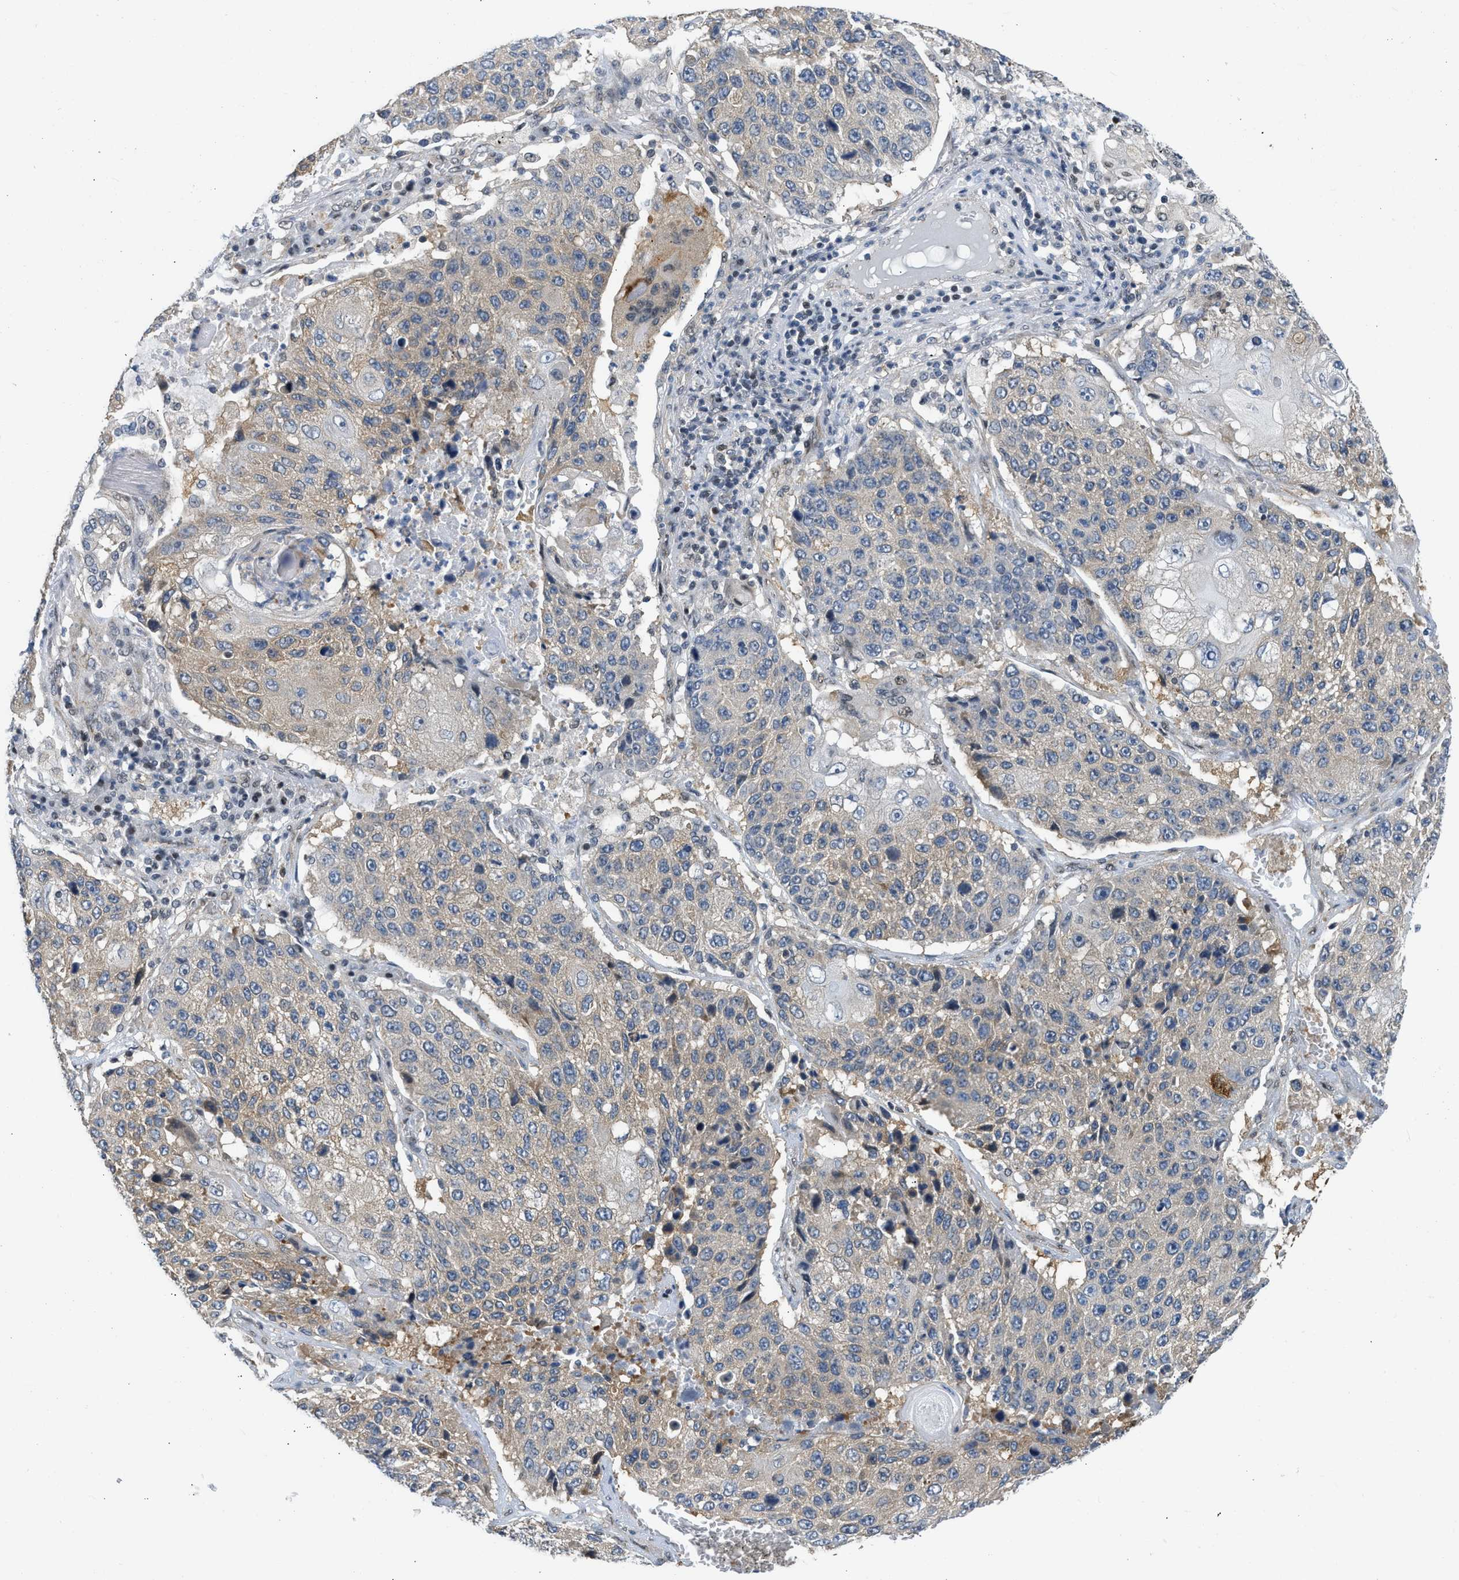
{"staining": {"intensity": "weak", "quantity": "25%-75%", "location": "cytoplasmic/membranous"}, "tissue": "lung cancer", "cell_type": "Tumor cells", "image_type": "cancer", "snomed": [{"axis": "morphology", "description": "Squamous cell carcinoma, NOS"}, {"axis": "topography", "description": "Lung"}], "caption": "A low amount of weak cytoplasmic/membranous expression is seen in about 25%-75% of tumor cells in squamous cell carcinoma (lung) tissue.", "gene": "OLIG3", "patient": {"sex": "male", "age": 61}}